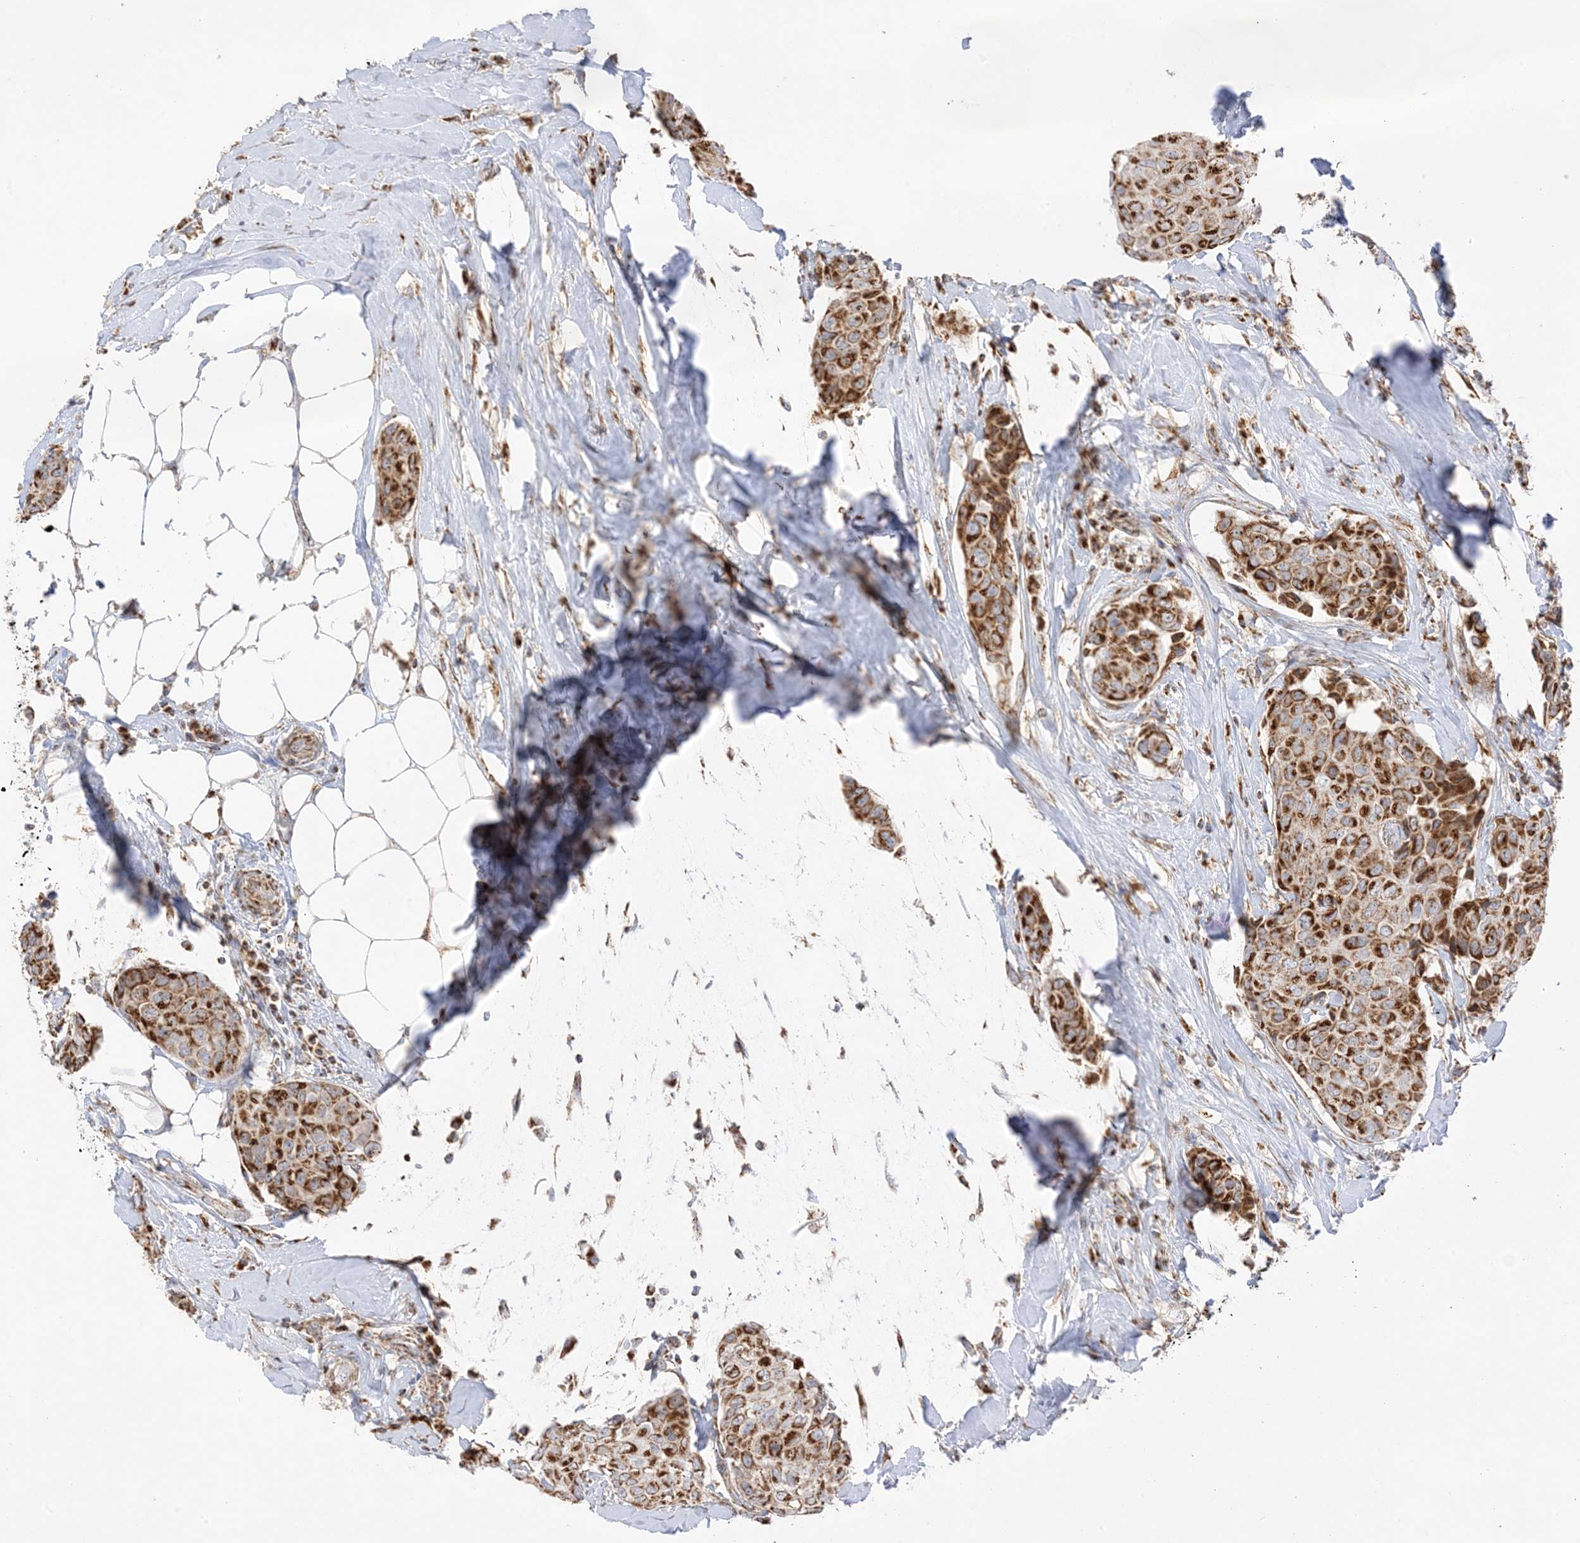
{"staining": {"intensity": "strong", "quantity": ">75%", "location": "cytoplasmic/membranous"}, "tissue": "breast cancer", "cell_type": "Tumor cells", "image_type": "cancer", "snomed": [{"axis": "morphology", "description": "Duct carcinoma"}, {"axis": "topography", "description": "Breast"}], "caption": "High-power microscopy captured an immunohistochemistry (IHC) micrograph of invasive ductal carcinoma (breast), revealing strong cytoplasmic/membranous positivity in approximately >75% of tumor cells.", "gene": "SLC25A12", "patient": {"sex": "female", "age": 80}}